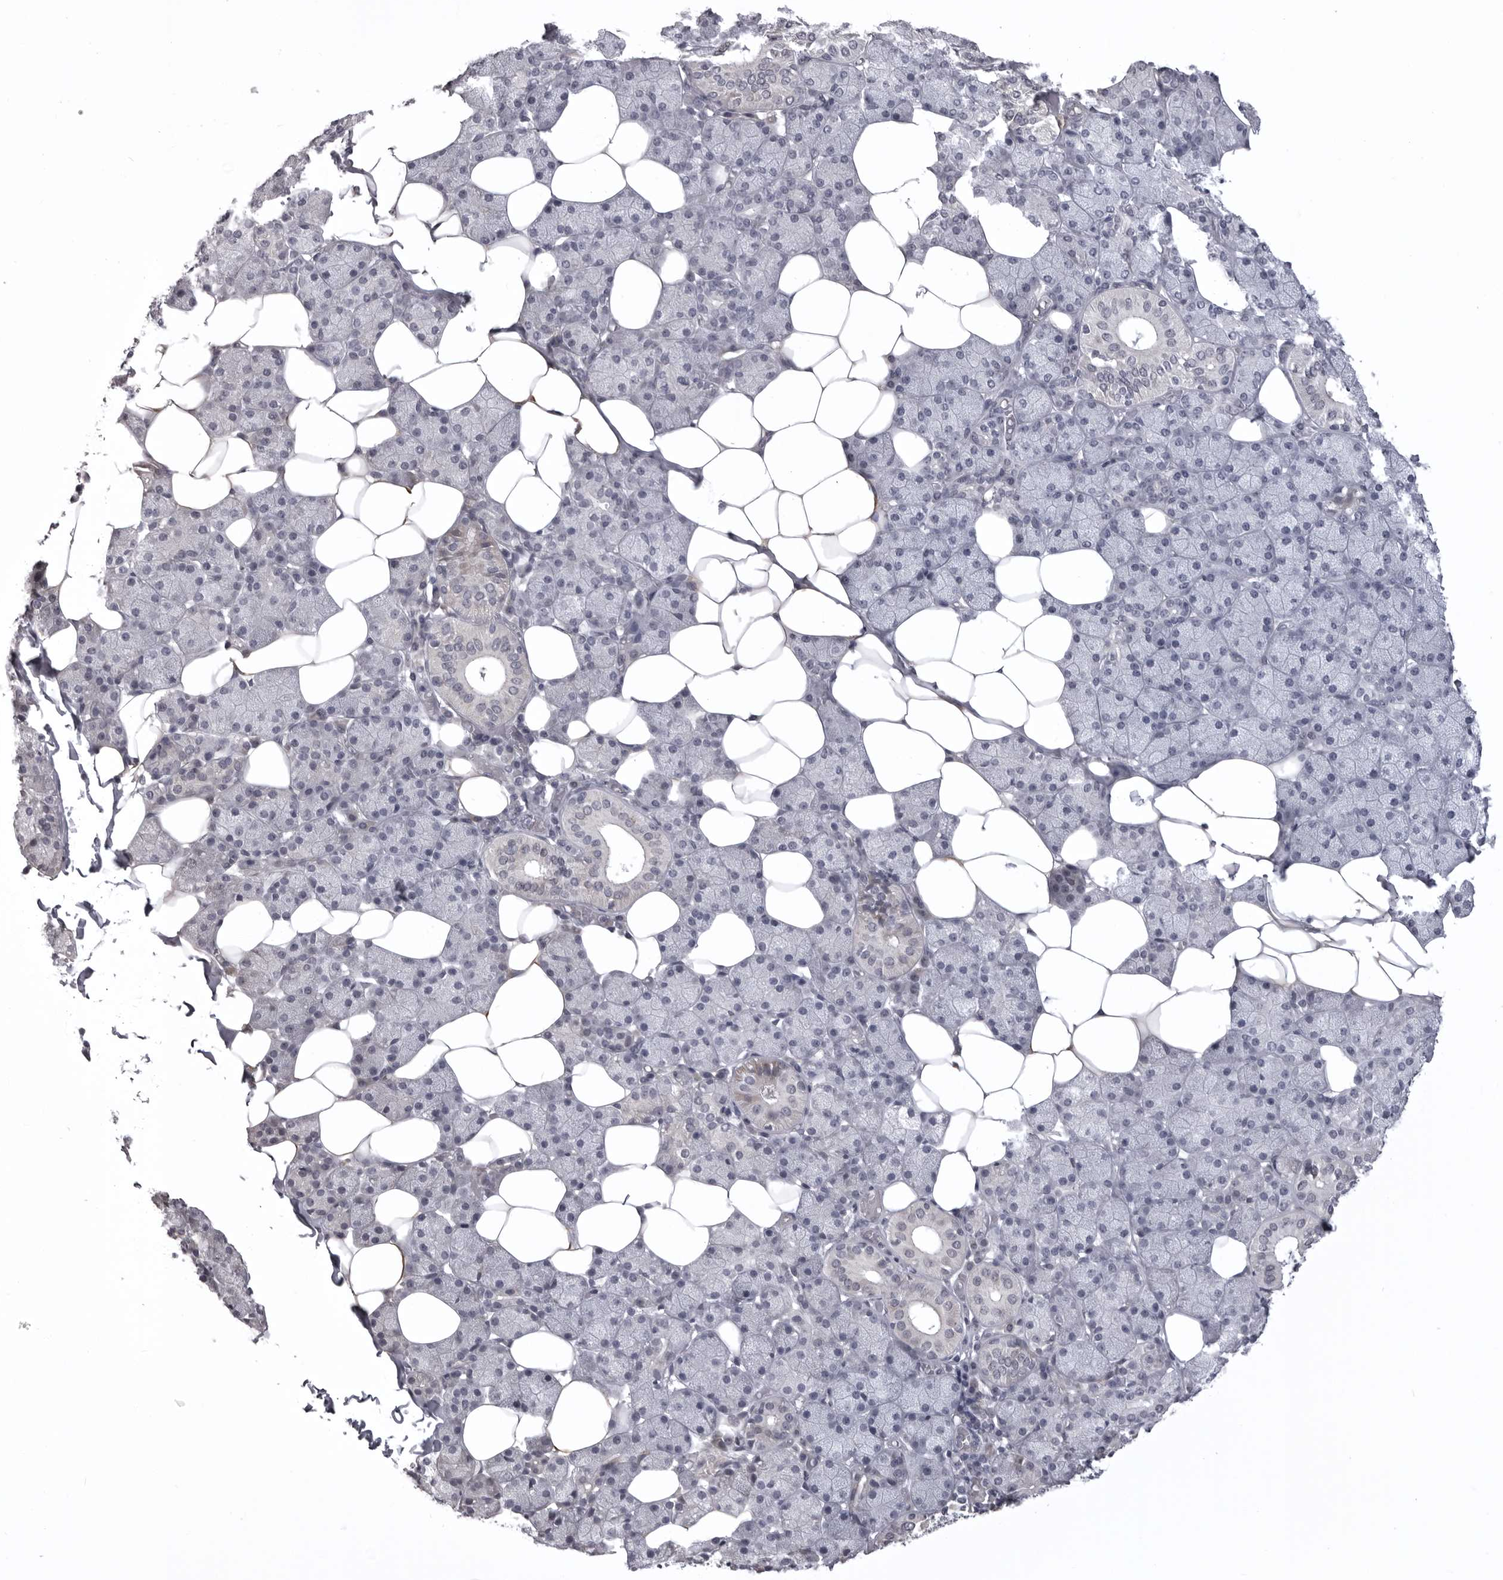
{"staining": {"intensity": "weak", "quantity": "25%-75%", "location": "cytoplasmic/membranous"}, "tissue": "salivary gland", "cell_type": "Glandular cells", "image_type": "normal", "snomed": [{"axis": "morphology", "description": "Normal tissue, NOS"}, {"axis": "topography", "description": "Salivary gland"}], "caption": "Immunohistochemistry (IHC) photomicrograph of normal human salivary gland stained for a protein (brown), which shows low levels of weak cytoplasmic/membranous staining in about 25%-75% of glandular cells.", "gene": "NCEH1", "patient": {"sex": "female", "age": 33}}